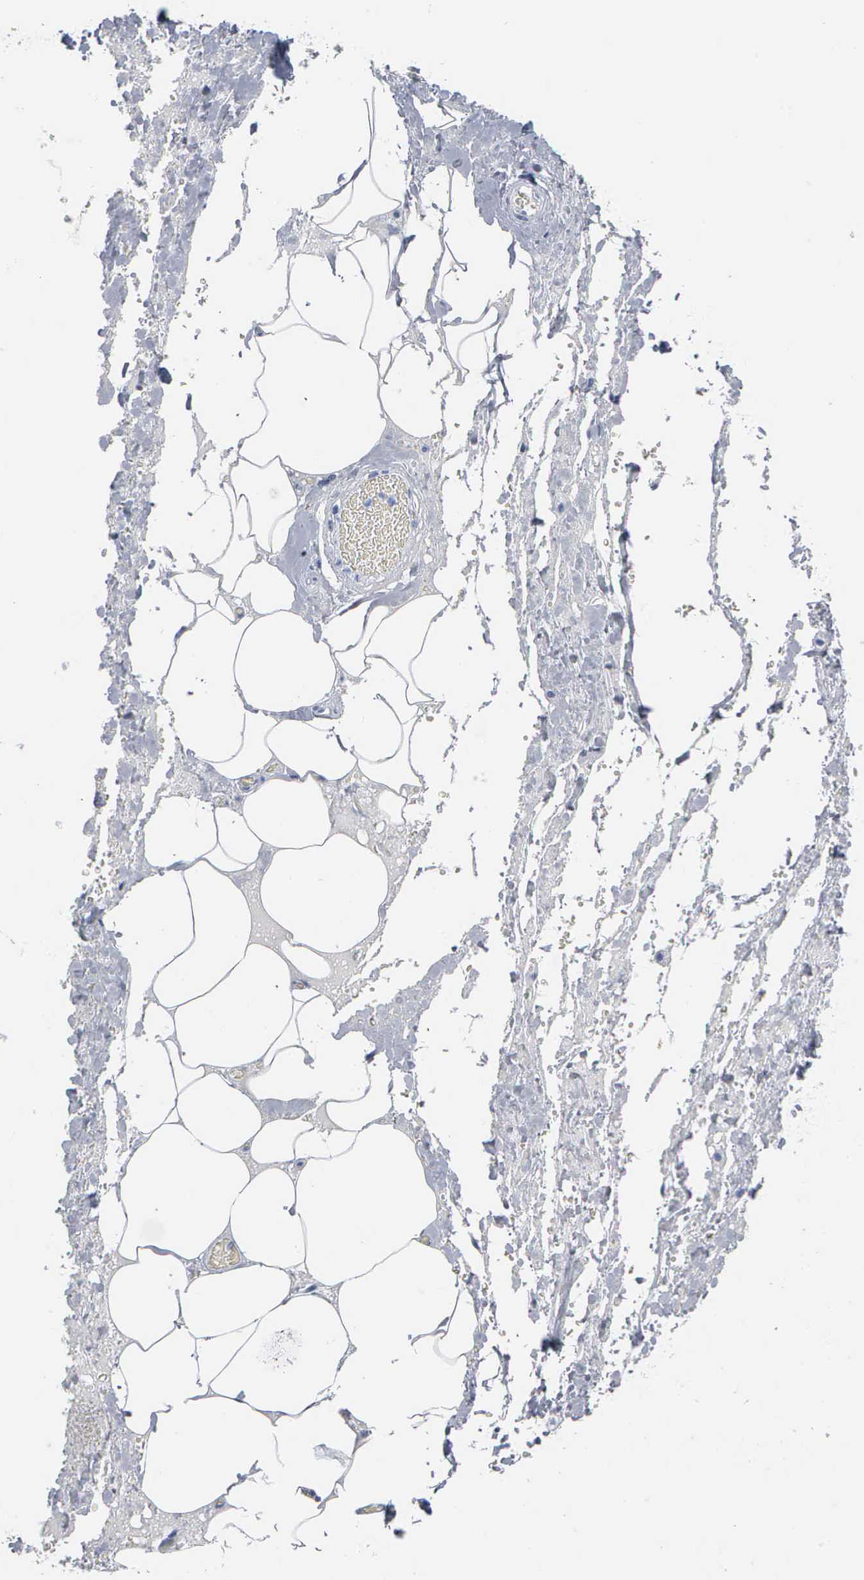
{"staining": {"intensity": "negative", "quantity": "none", "location": "none"}, "tissue": "smooth muscle", "cell_type": "Smooth muscle cells", "image_type": "normal", "snomed": [{"axis": "morphology", "description": "Normal tissue, NOS"}, {"axis": "topography", "description": "Uterus"}], "caption": "A high-resolution histopathology image shows immunohistochemistry (IHC) staining of benign smooth muscle, which demonstrates no significant staining in smooth muscle cells.", "gene": "CCNB1", "patient": {"sex": "female", "age": 56}}